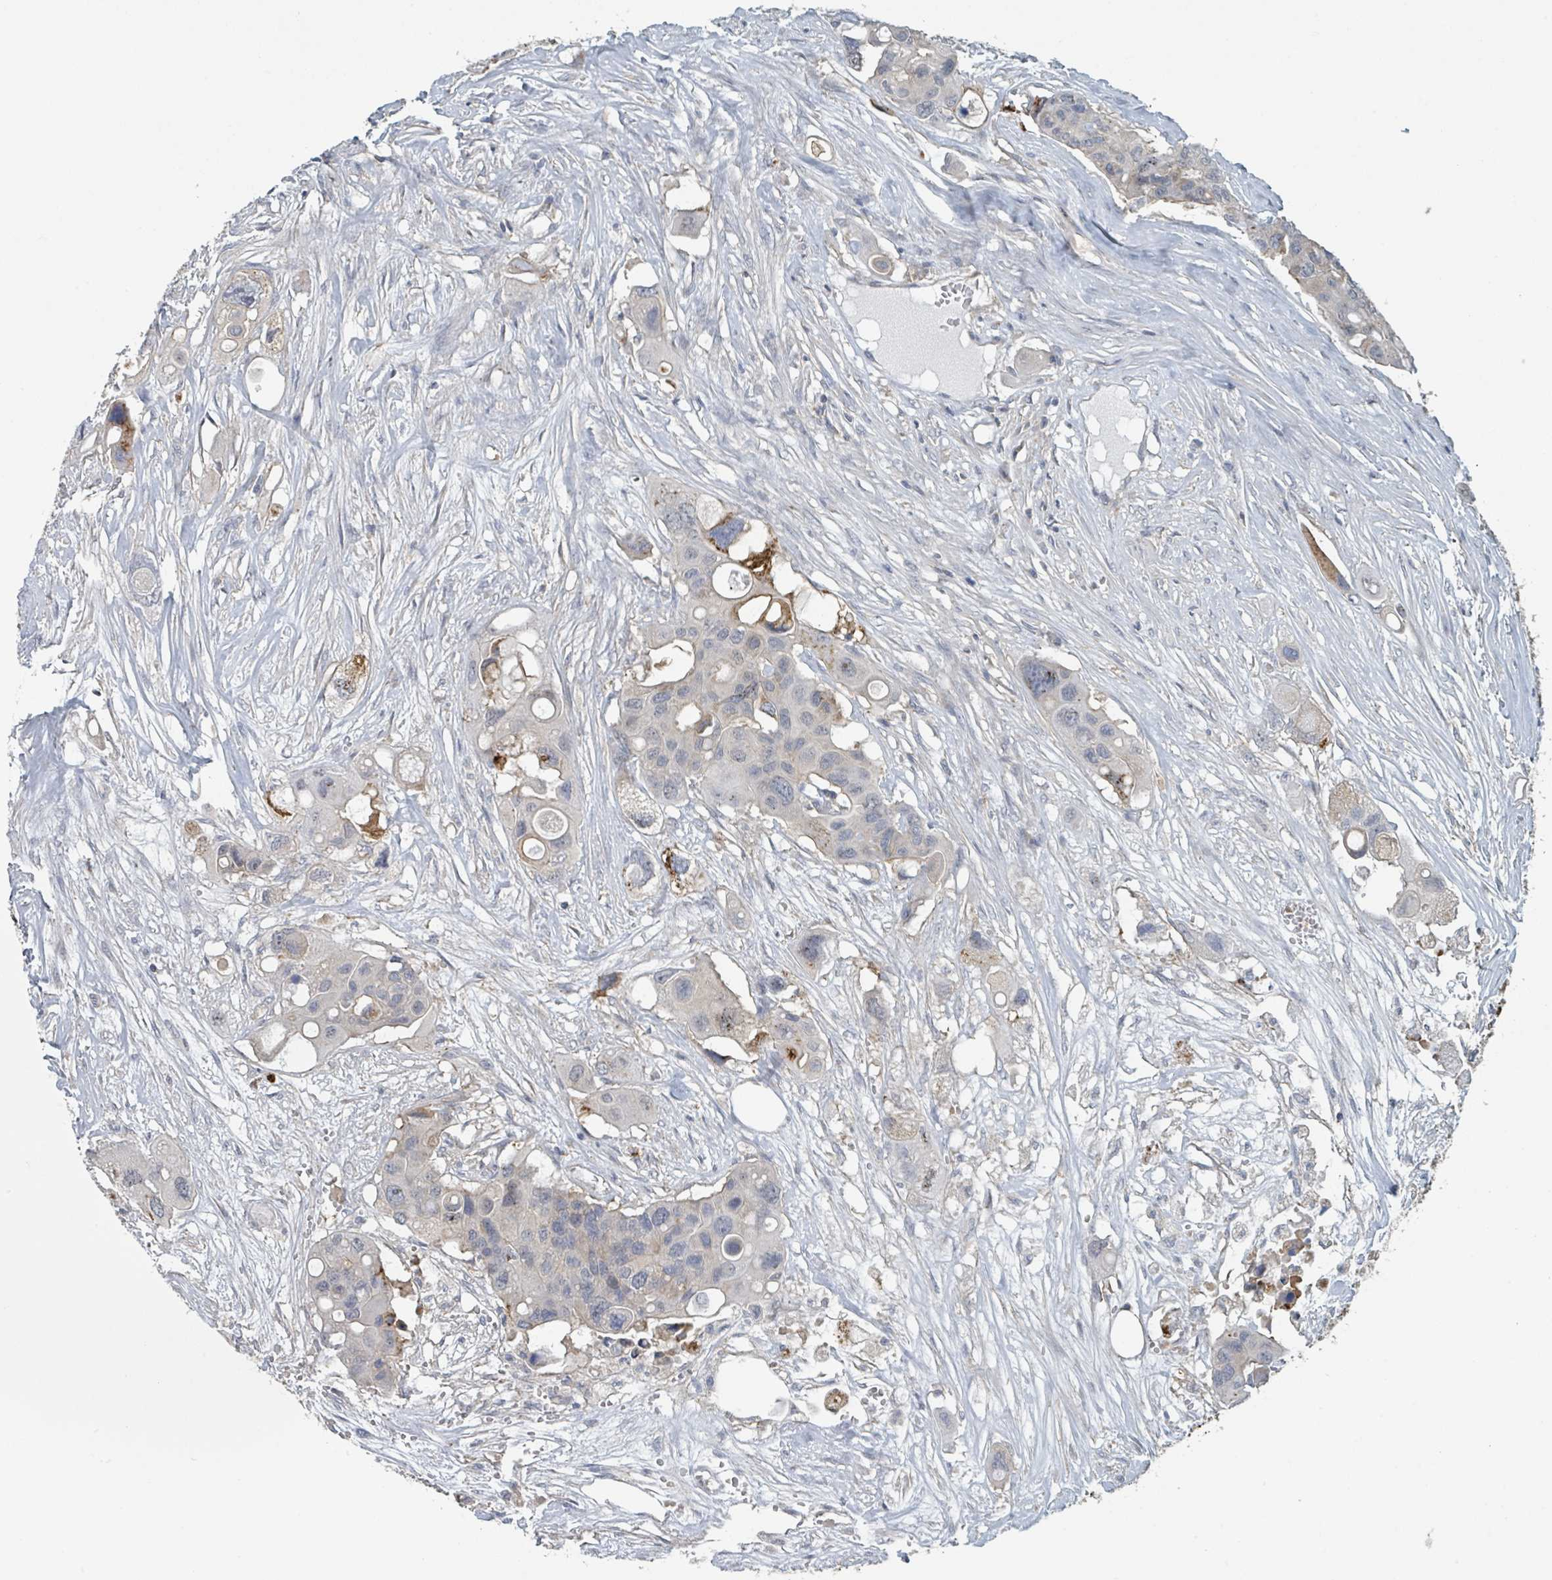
{"staining": {"intensity": "negative", "quantity": "none", "location": "none"}, "tissue": "colorectal cancer", "cell_type": "Tumor cells", "image_type": "cancer", "snomed": [{"axis": "morphology", "description": "Adenocarcinoma, NOS"}, {"axis": "topography", "description": "Colon"}], "caption": "The immunohistochemistry (IHC) histopathology image has no significant staining in tumor cells of colorectal cancer (adenocarcinoma) tissue.", "gene": "LRRC42", "patient": {"sex": "male", "age": 77}}